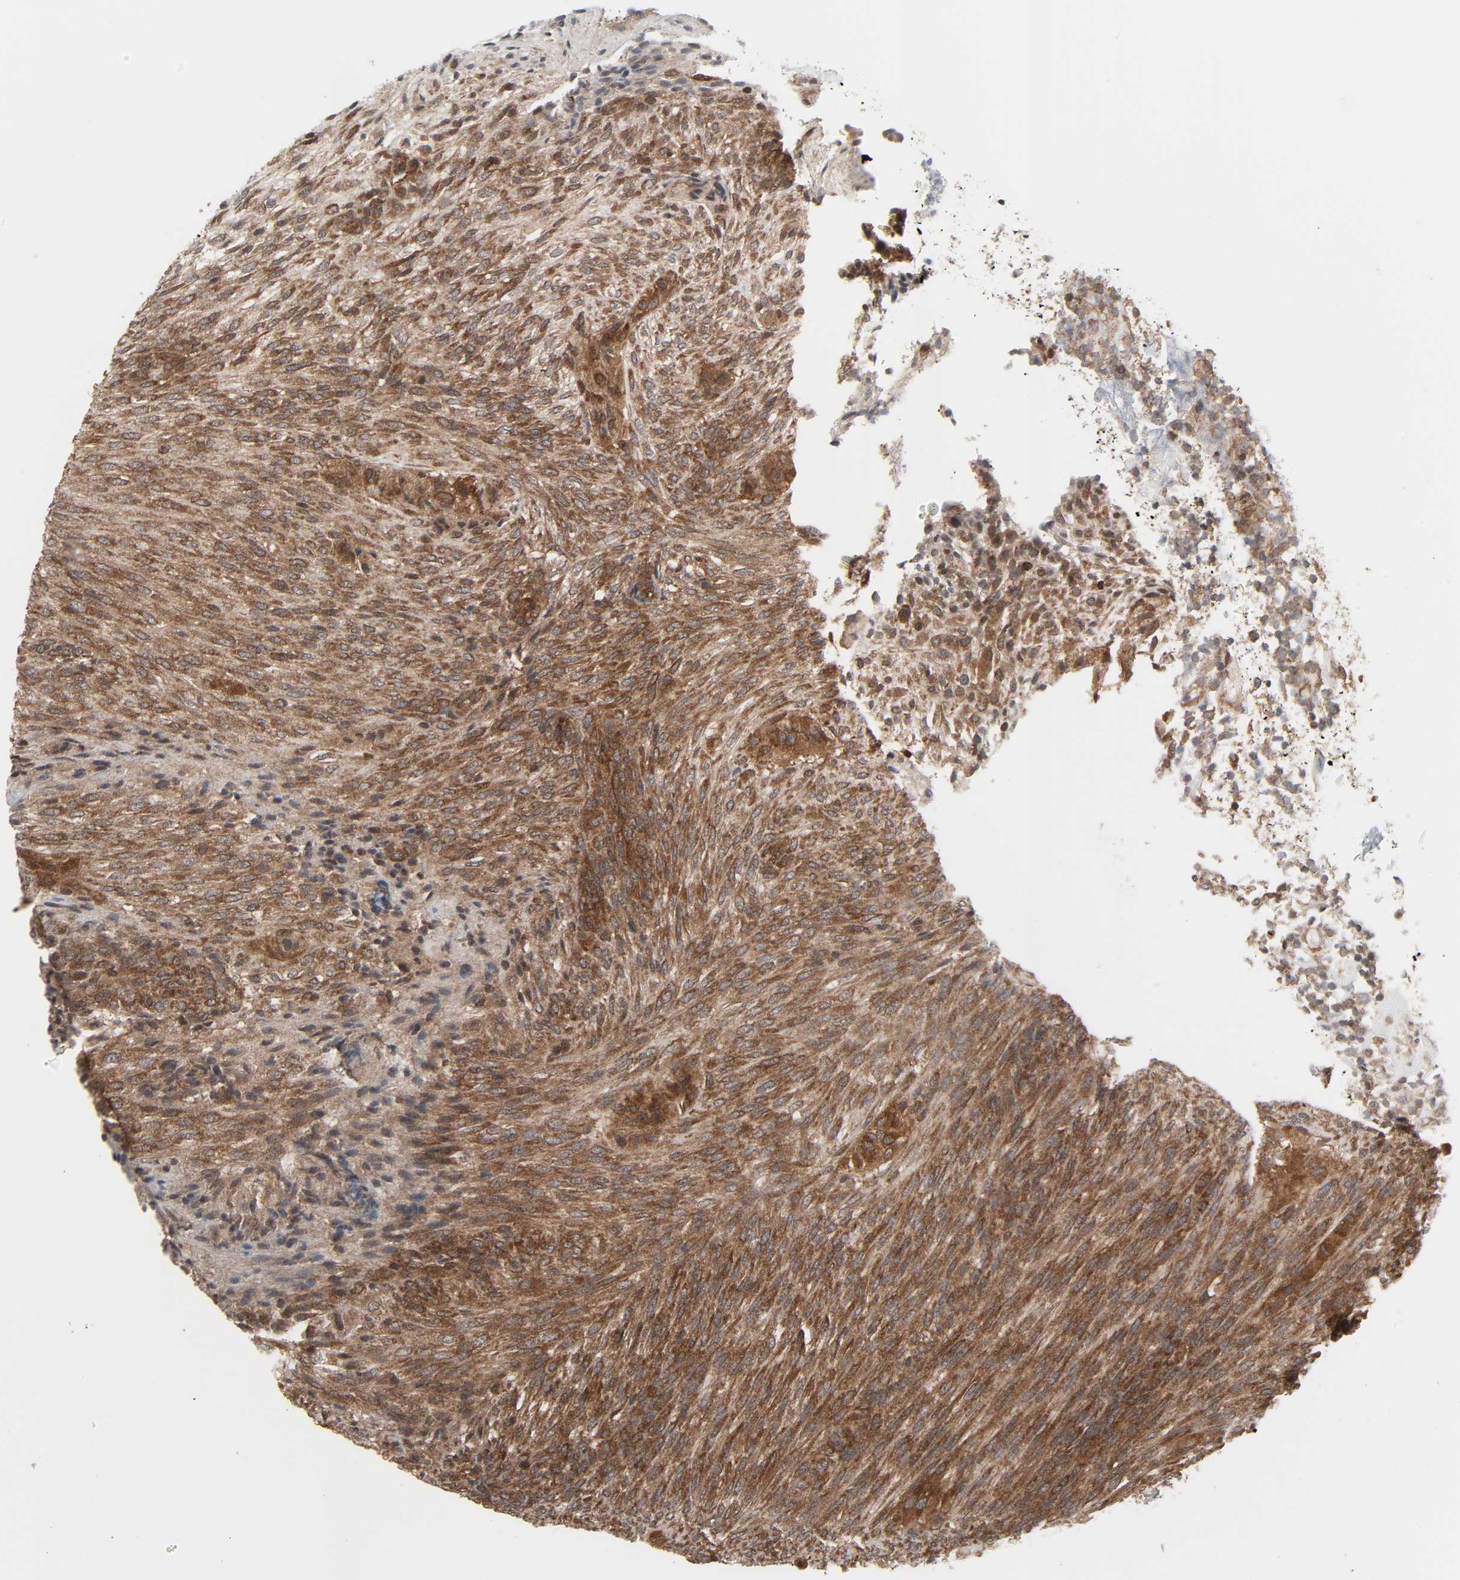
{"staining": {"intensity": "strong", "quantity": ">75%", "location": "cytoplasmic/membranous"}, "tissue": "glioma", "cell_type": "Tumor cells", "image_type": "cancer", "snomed": [{"axis": "morphology", "description": "Glioma, malignant, High grade"}, {"axis": "topography", "description": "Cerebral cortex"}], "caption": "Immunohistochemistry (IHC) of malignant high-grade glioma reveals high levels of strong cytoplasmic/membranous positivity in about >75% of tumor cells.", "gene": "GSK3A", "patient": {"sex": "female", "age": 55}}